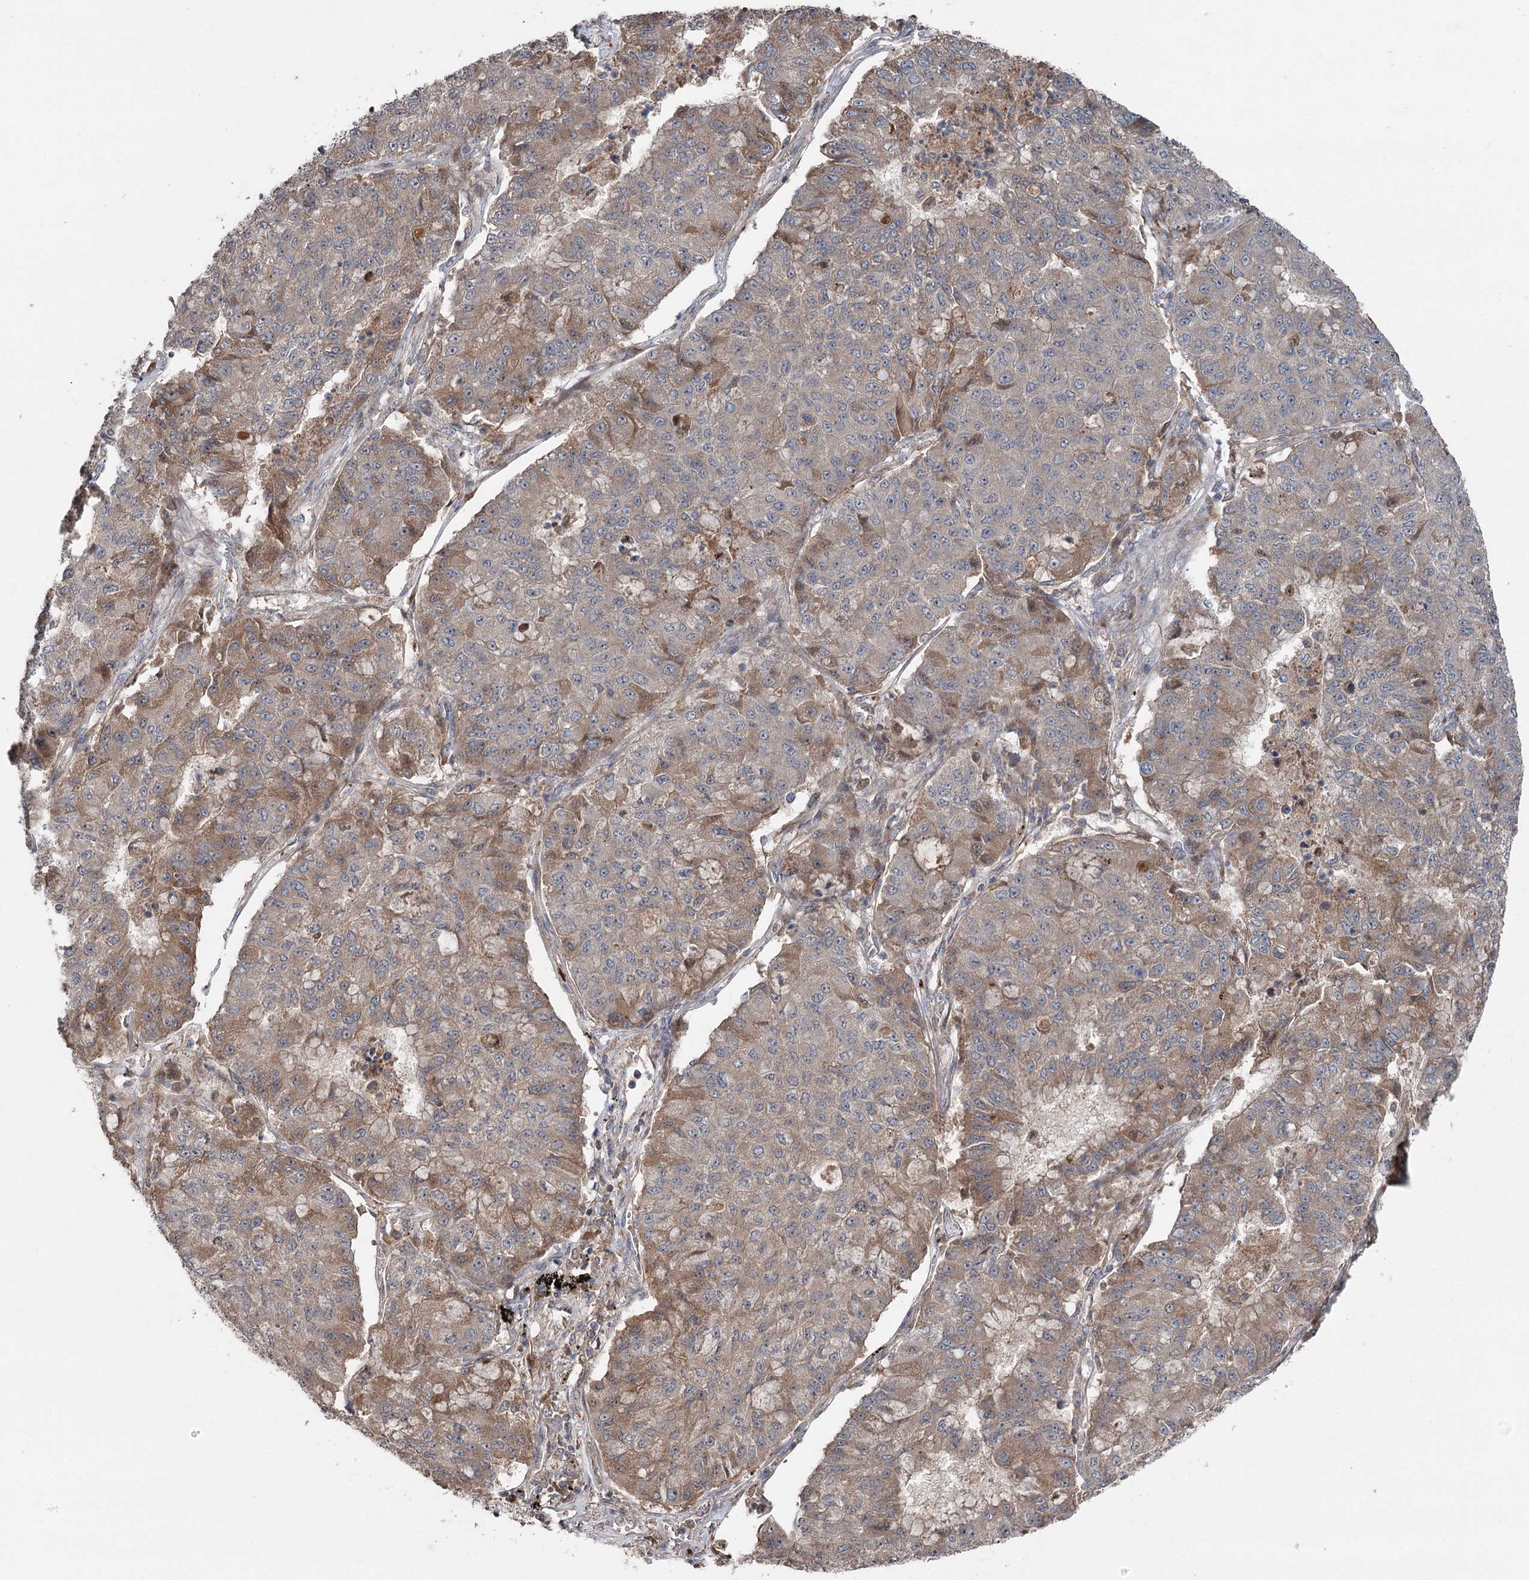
{"staining": {"intensity": "weak", "quantity": ">75%", "location": "cytoplasmic/membranous"}, "tissue": "lung cancer", "cell_type": "Tumor cells", "image_type": "cancer", "snomed": [{"axis": "morphology", "description": "Squamous cell carcinoma, NOS"}, {"axis": "topography", "description": "Lung"}], "caption": "Lung cancer stained with immunohistochemistry (IHC) demonstrates weak cytoplasmic/membranous positivity in about >75% of tumor cells.", "gene": "MAPK8IP2", "patient": {"sex": "male", "age": 74}}